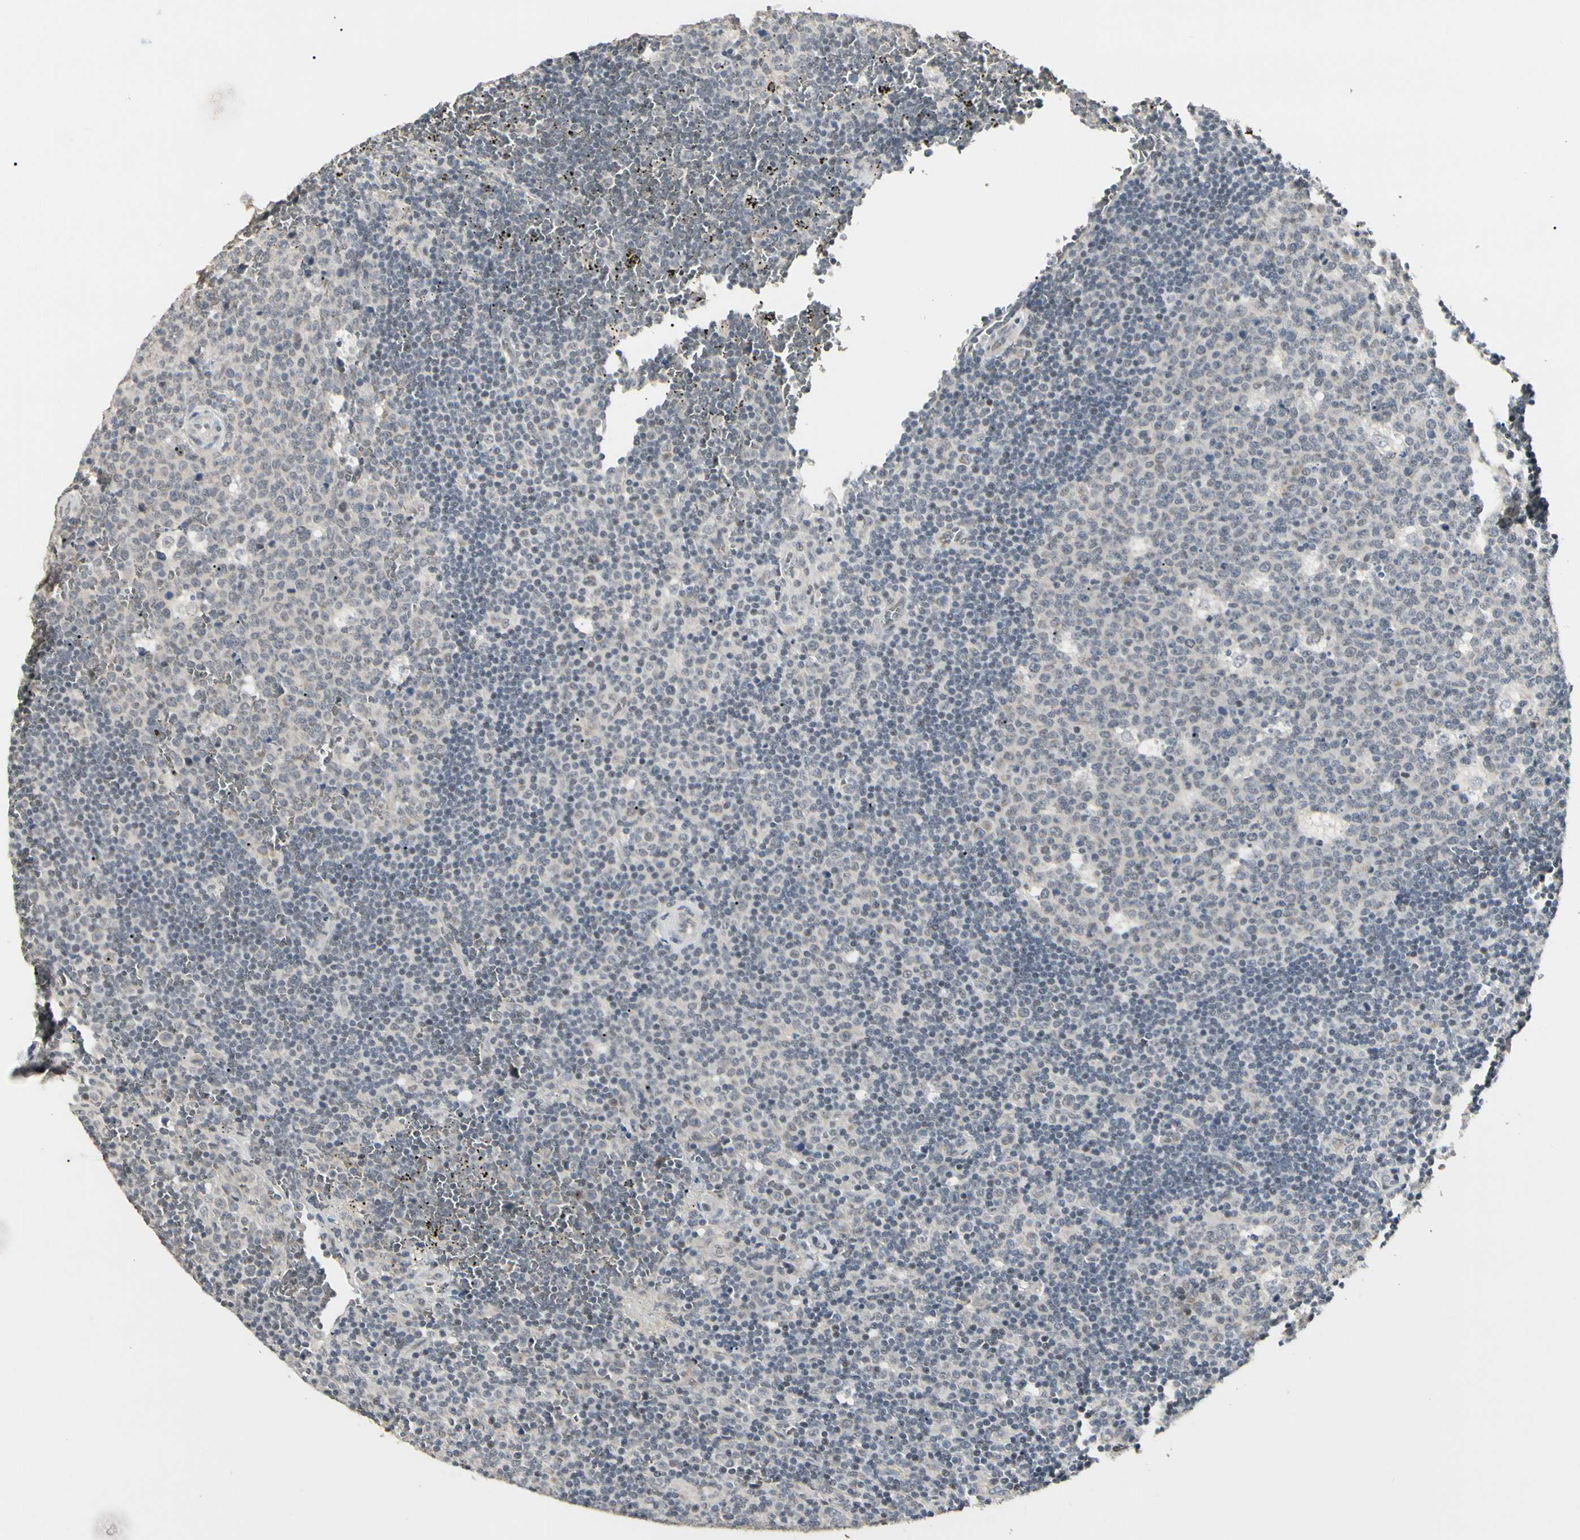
{"staining": {"intensity": "weak", "quantity": "<25%", "location": "nuclear"}, "tissue": "lymph node", "cell_type": "Germinal center cells", "image_type": "normal", "snomed": [{"axis": "morphology", "description": "Normal tissue, NOS"}, {"axis": "topography", "description": "Lymph node"}, {"axis": "topography", "description": "Salivary gland"}], "caption": "DAB immunohistochemical staining of benign lymph node reveals no significant staining in germinal center cells.", "gene": "GREM1", "patient": {"sex": "male", "age": 8}}